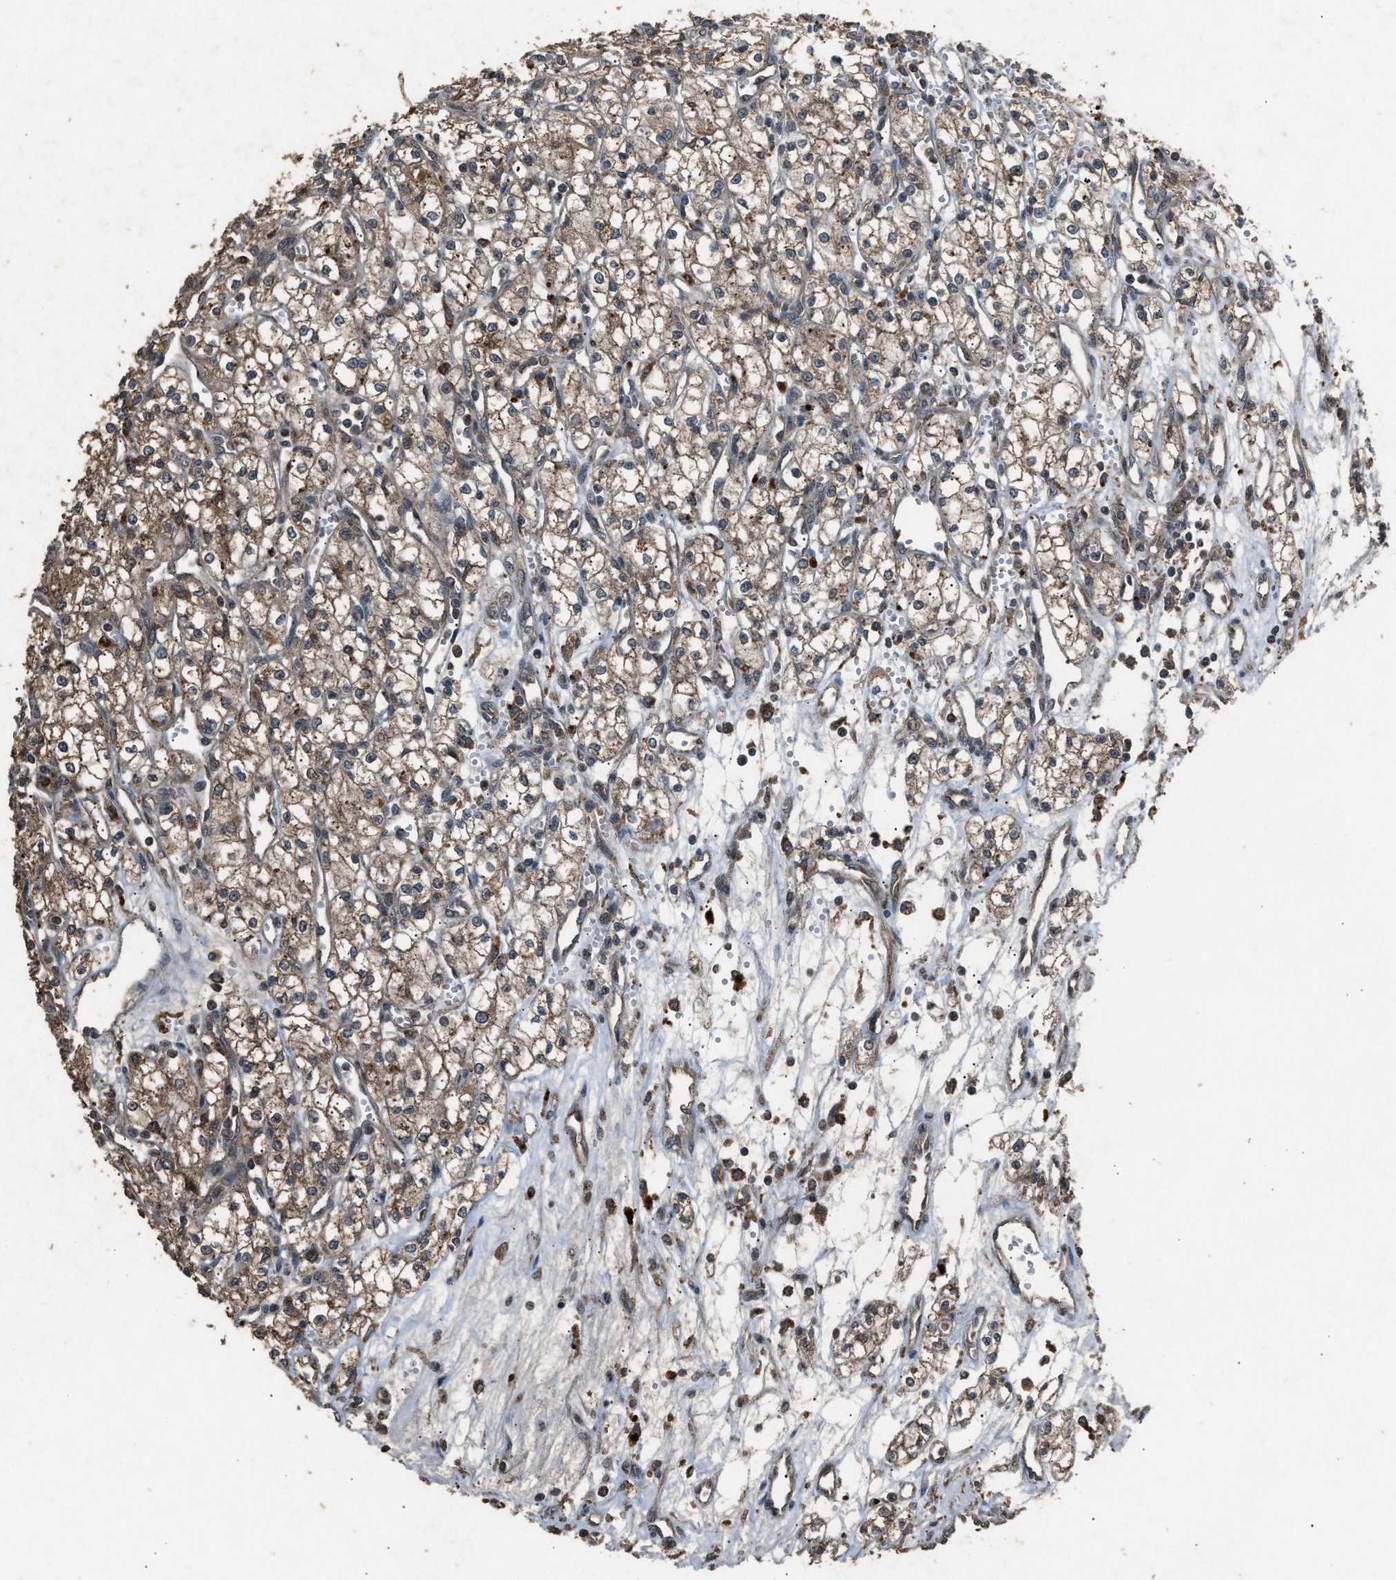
{"staining": {"intensity": "moderate", "quantity": ">75%", "location": "cytoplasmic/membranous"}, "tissue": "renal cancer", "cell_type": "Tumor cells", "image_type": "cancer", "snomed": [{"axis": "morphology", "description": "Adenocarcinoma, NOS"}, {"axis": "topography", "description": "Kidney"}], "caption": "Protein expression analysis of human renal cancer reveals moderate cytoplasmic/membranous expression in about >75% of tumor cells.", "gene": "PSMD1", "patient": {"sex": "male", "age": 59}}